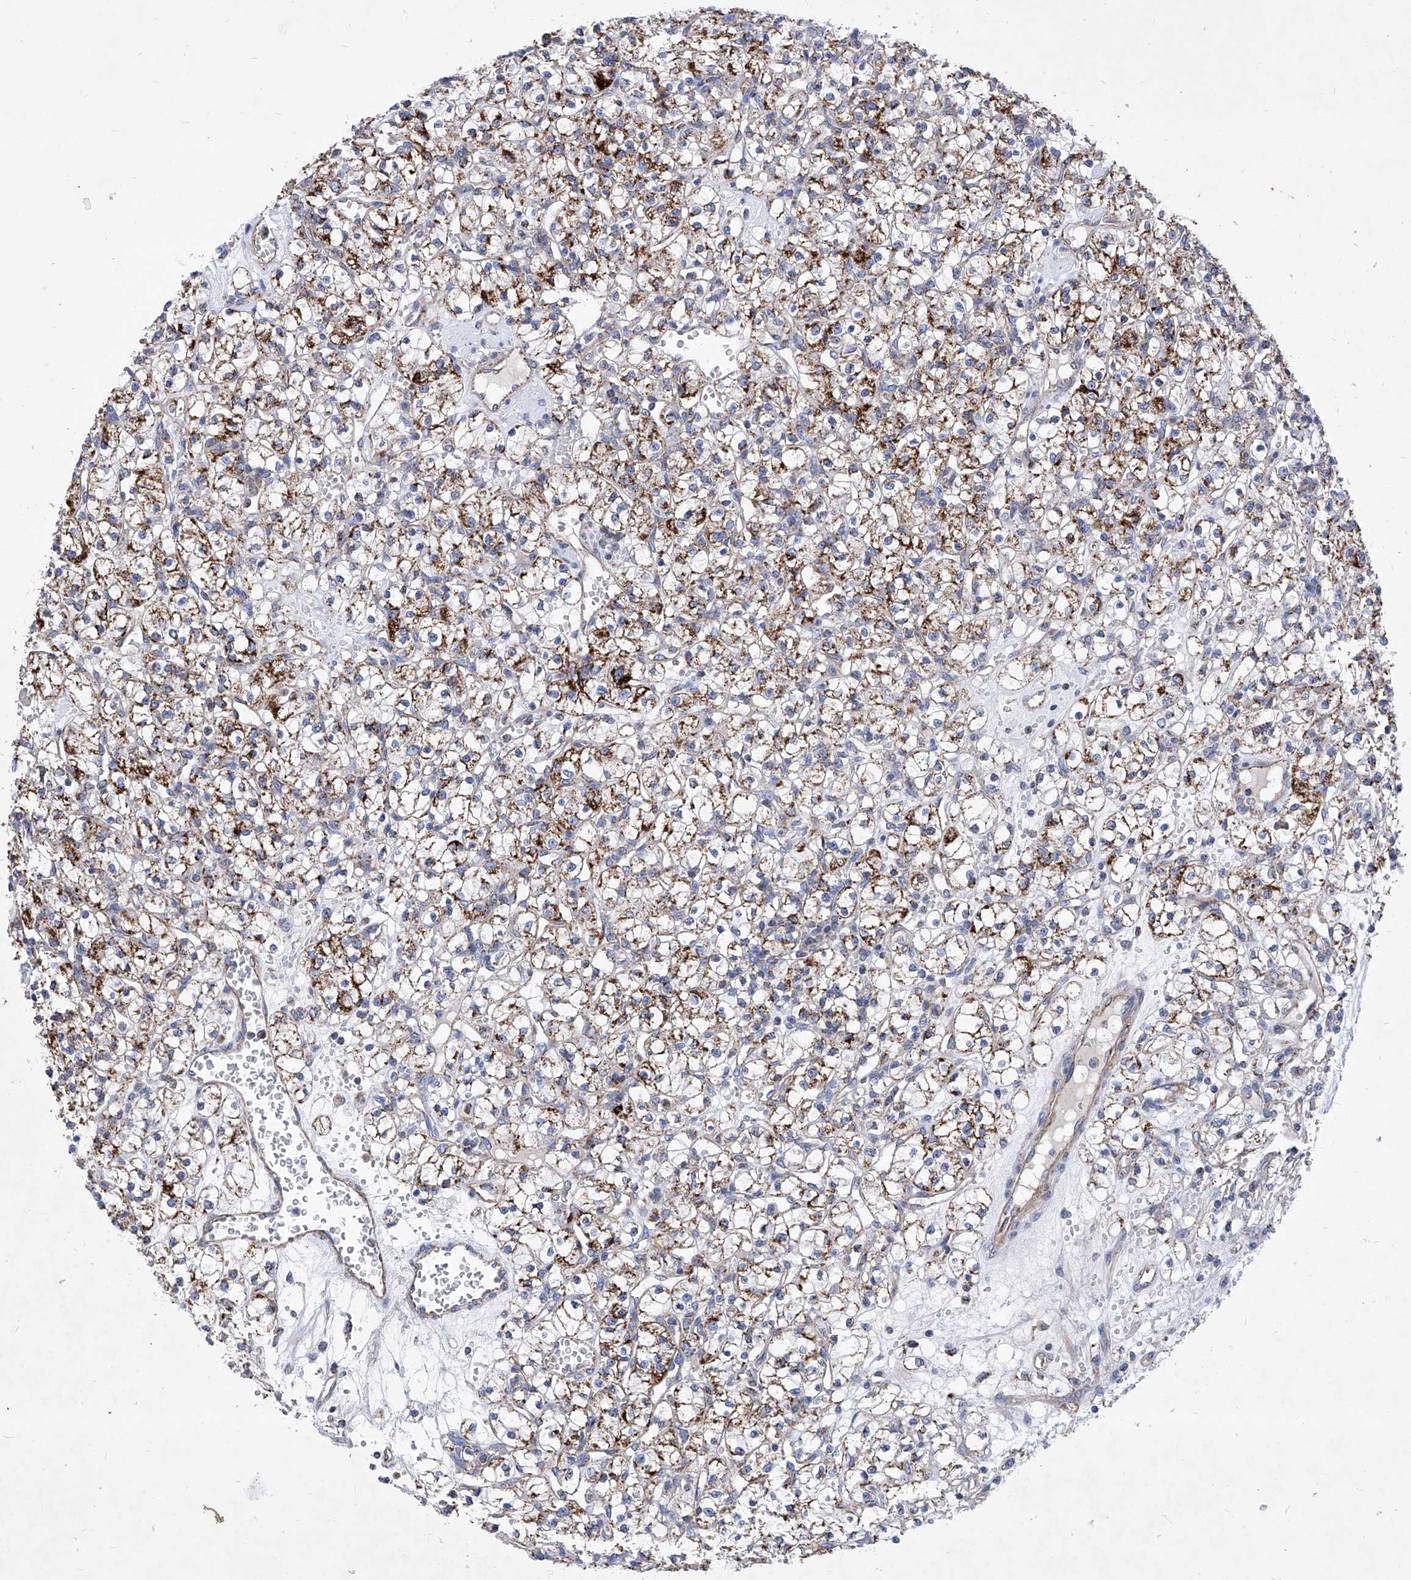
{"staining": {"intensity": "strong", "quantity": "25%-75%", "location": "cytoplasmic/membranous"}, "tissue": "renal cancer", "cell_type": "Tumor cells", "image_type": "cancer", "snomed": [{"axis": "morphology", "description": "Adenocarcinoma, NOS"}, {"axis": "topography", "description": "Kidney"}], "caption": "The immunohistochemical stain shows strong cytoplasmic/membranous positivity in tumor cells of renal adenocarcinoma tissue.", "gene": "HRNR", "patient": {"sex": "female", "age": 59}}